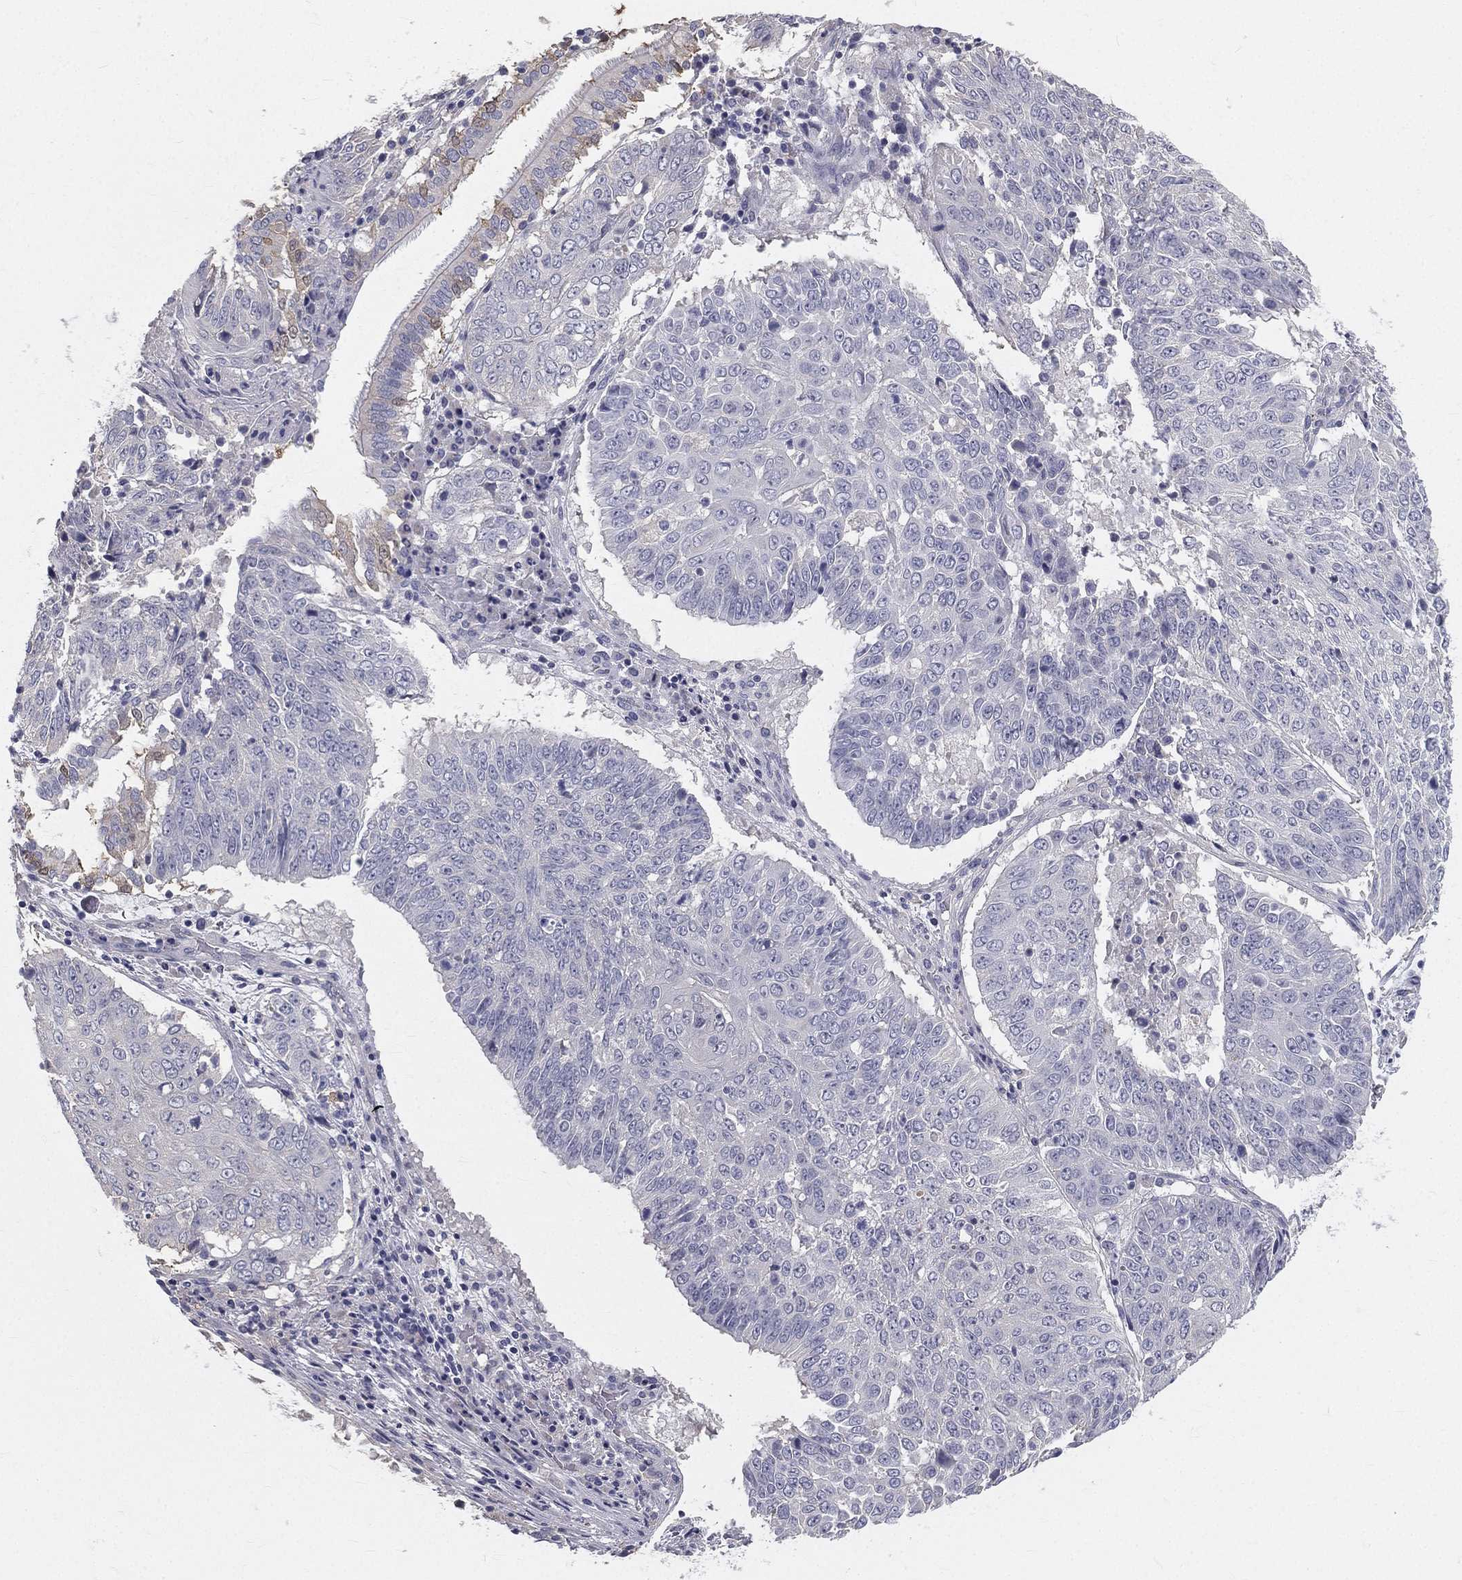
{"staining": {"intensity": "negative", "quantity": "none", "location": "none"}, "tissue": "lung cancer", "cell_type": "Tumor cells", "image_type": "cancer", "snomed": [{"axis": "morphology", "description": "Squamous cell carcinoma, NOS"}, {"axis": "topography", "description": "Lung"}], "caption": "Tumor cells are negative for brown protein staining in lung cancer (squamous cell carcinoma).", "gene": "MUC13", "patient": {"sex": "male", "age": 64}}